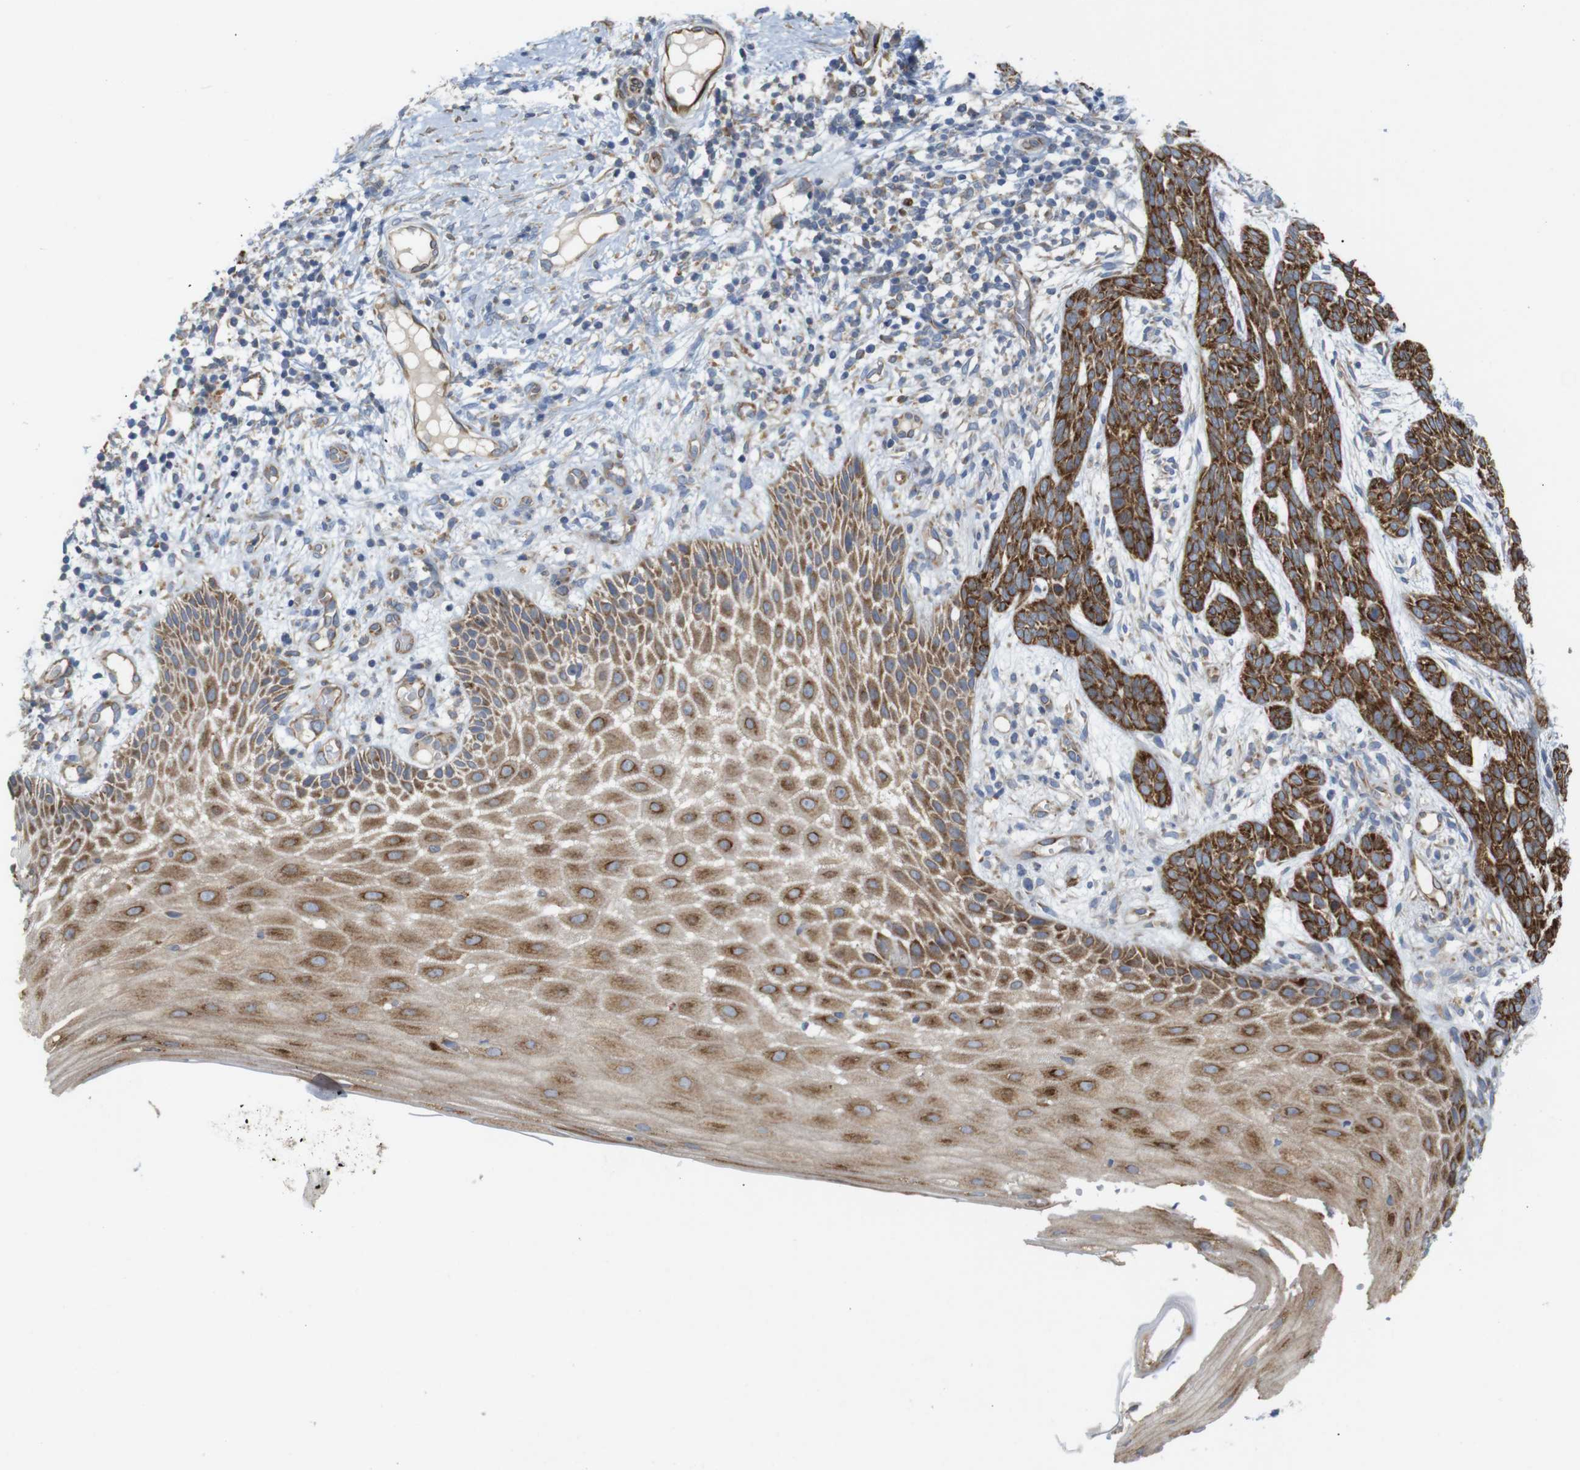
{"staining": {"intensity": "strong", "quantity": ">75%", "location": "cytoplasmic/membranous"}, "tissue": "skin cancer", "cell_type": "Tumor cells", "image_type": "cancer", "snomed": [{"axis": "morphology", "description": "Basal cell carcinoma"}, {"axis": "topography", "description": "Skin"}], "caption": "Tumor cells show high levels of strong cytoplasmic/membranous expression in about >75% of cells in skin cancer (basal cell carcinoma).", "gene": "PCNX2", "patient": {"sex": "female", "age": 59}}